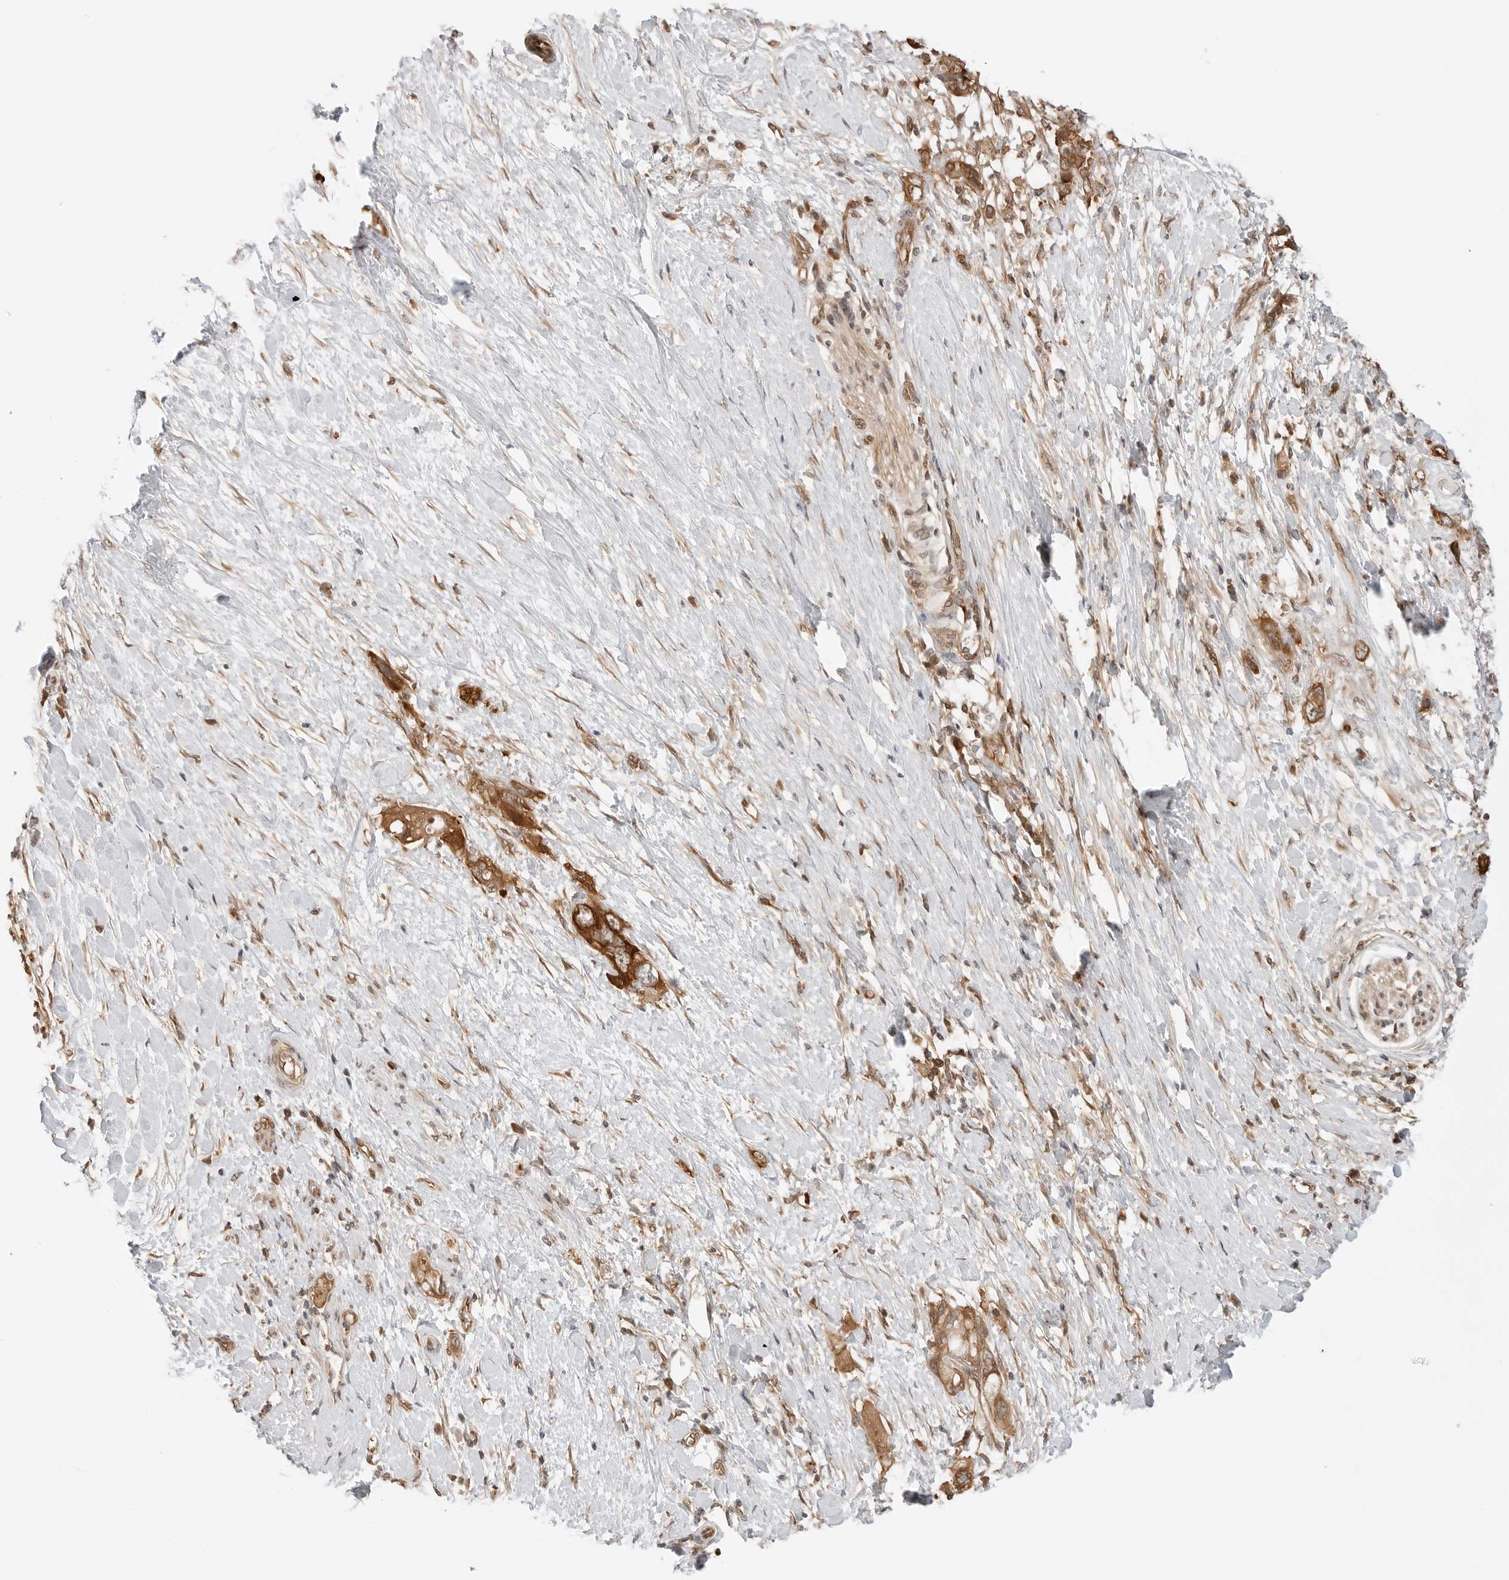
{"staining": {"intensity": "moderate", "quantity": ">75%", "location": "cytoplasmic/membranous"}, "tissue": "pancreatic cancer", "cell_type": "Tumor cells", "image_type": "cancer", "snomed": [{"axis": "morphology", "description": "Adenocarcinoma, NOS"}, {"axis": "topography", "description": "Pancreas"}], "caption": "An IHC histopathology image of neoplastic tissue is shown. Protein staining in brown highlights moderate cytoplasmic/membranous positivity in pancreatic cancer (adenocarcinoma) within tumor cells. (DAB IHC with brightfield microscopy, high magnification).", "gene": "NUDC", "patient": {"sex": "female", "age": 56}}